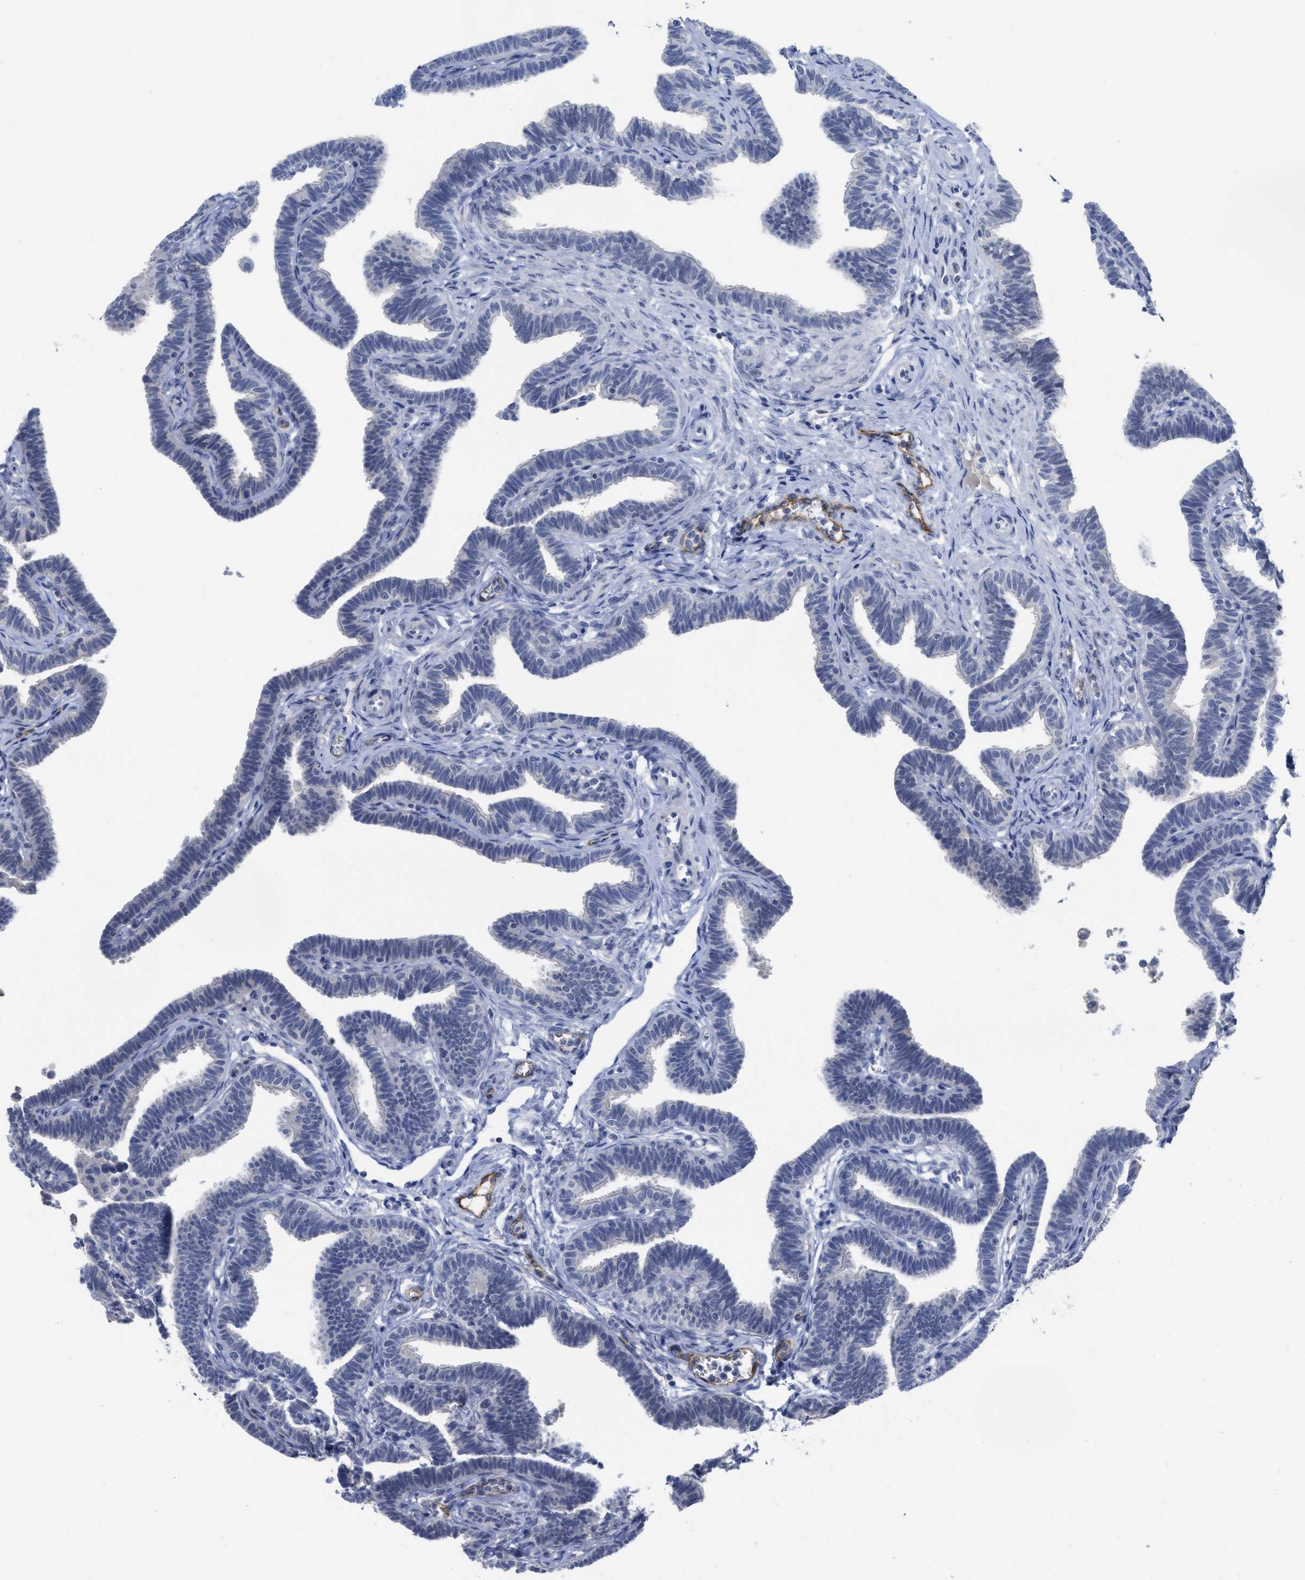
{"staining": {"intensity": "negative", "quantity": "none", "location": "none"}, "tissue": "fallopian tube", "cell_type": "Glandular cells", "image_type": "normal", "snomed": [{"axis": "morphology", "description": "Normal tissue, NOS"}, {"axis": "topography", "description": "Fallopian tube"}, {"axis": "topography", "description": "Ovary"}], "caption": "Fallopian tube stained for a protein using IHC displays no positivity glandular cells.", "gene": "ACKR1", "patient": {"sex": "female", "age": 23}}